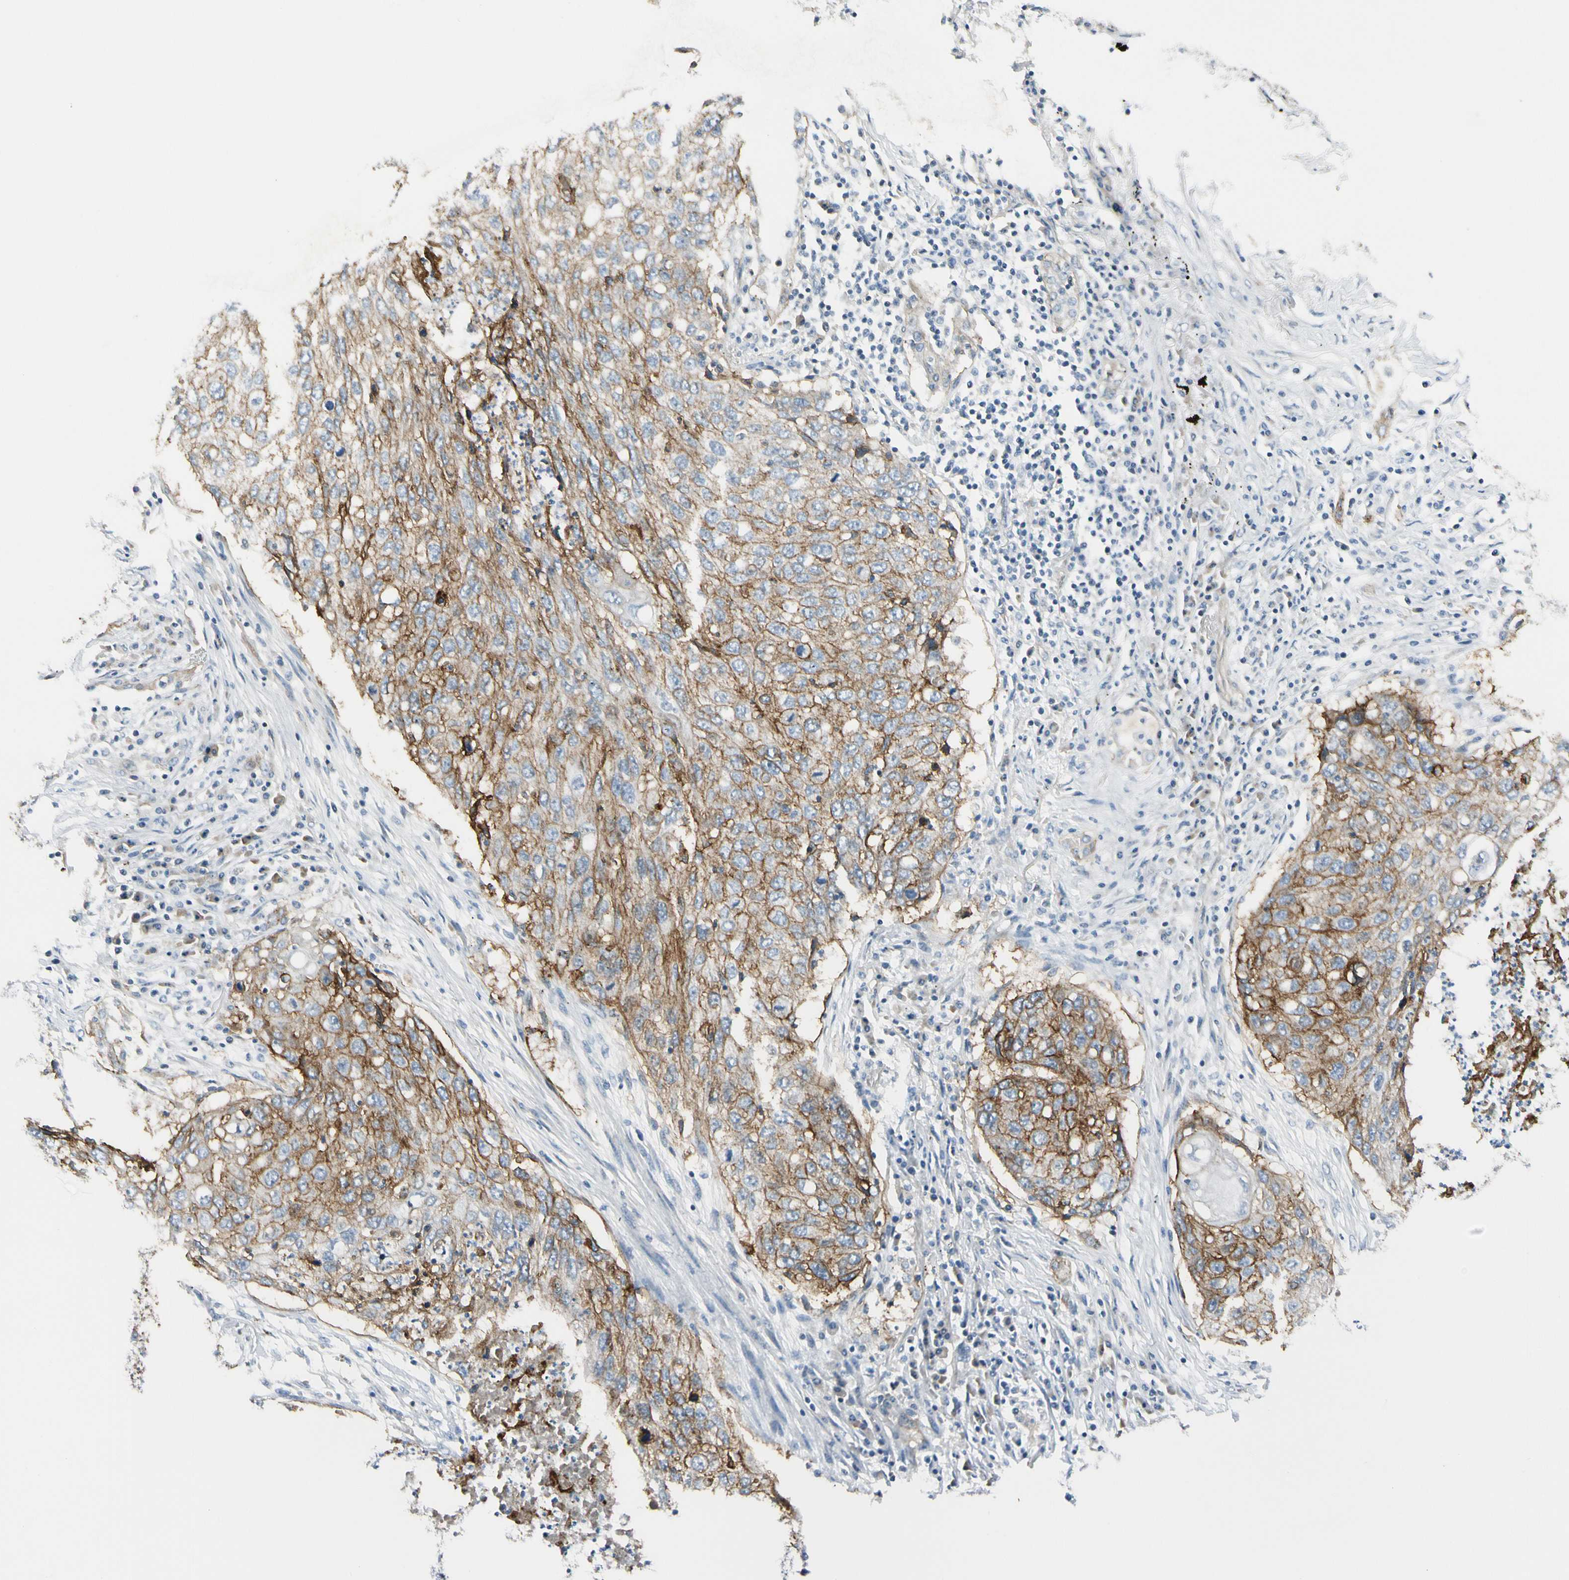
{"staining": {"intensity": "moderate", "quantity": ">75%", "location": "cytoplasmic/membranous"}, "tissue": "lung cancer", "cell_type": "Tumor cells", "image_type": "cancer", "snomed": [{"axis": "morphology", "description": "Squamous cell carcinoma, NOS"}, {"axis": "topography", "description": "Lung"}], "caption": "This image demonstrates IHC staining of lung cancer (squamous cell carcinoma), with medium moderate cytoplasmic/membranous positivity in about >75% of tumor cells.", "gene": "ITGA3", "patient": {"sex": "female", "age": 63}}